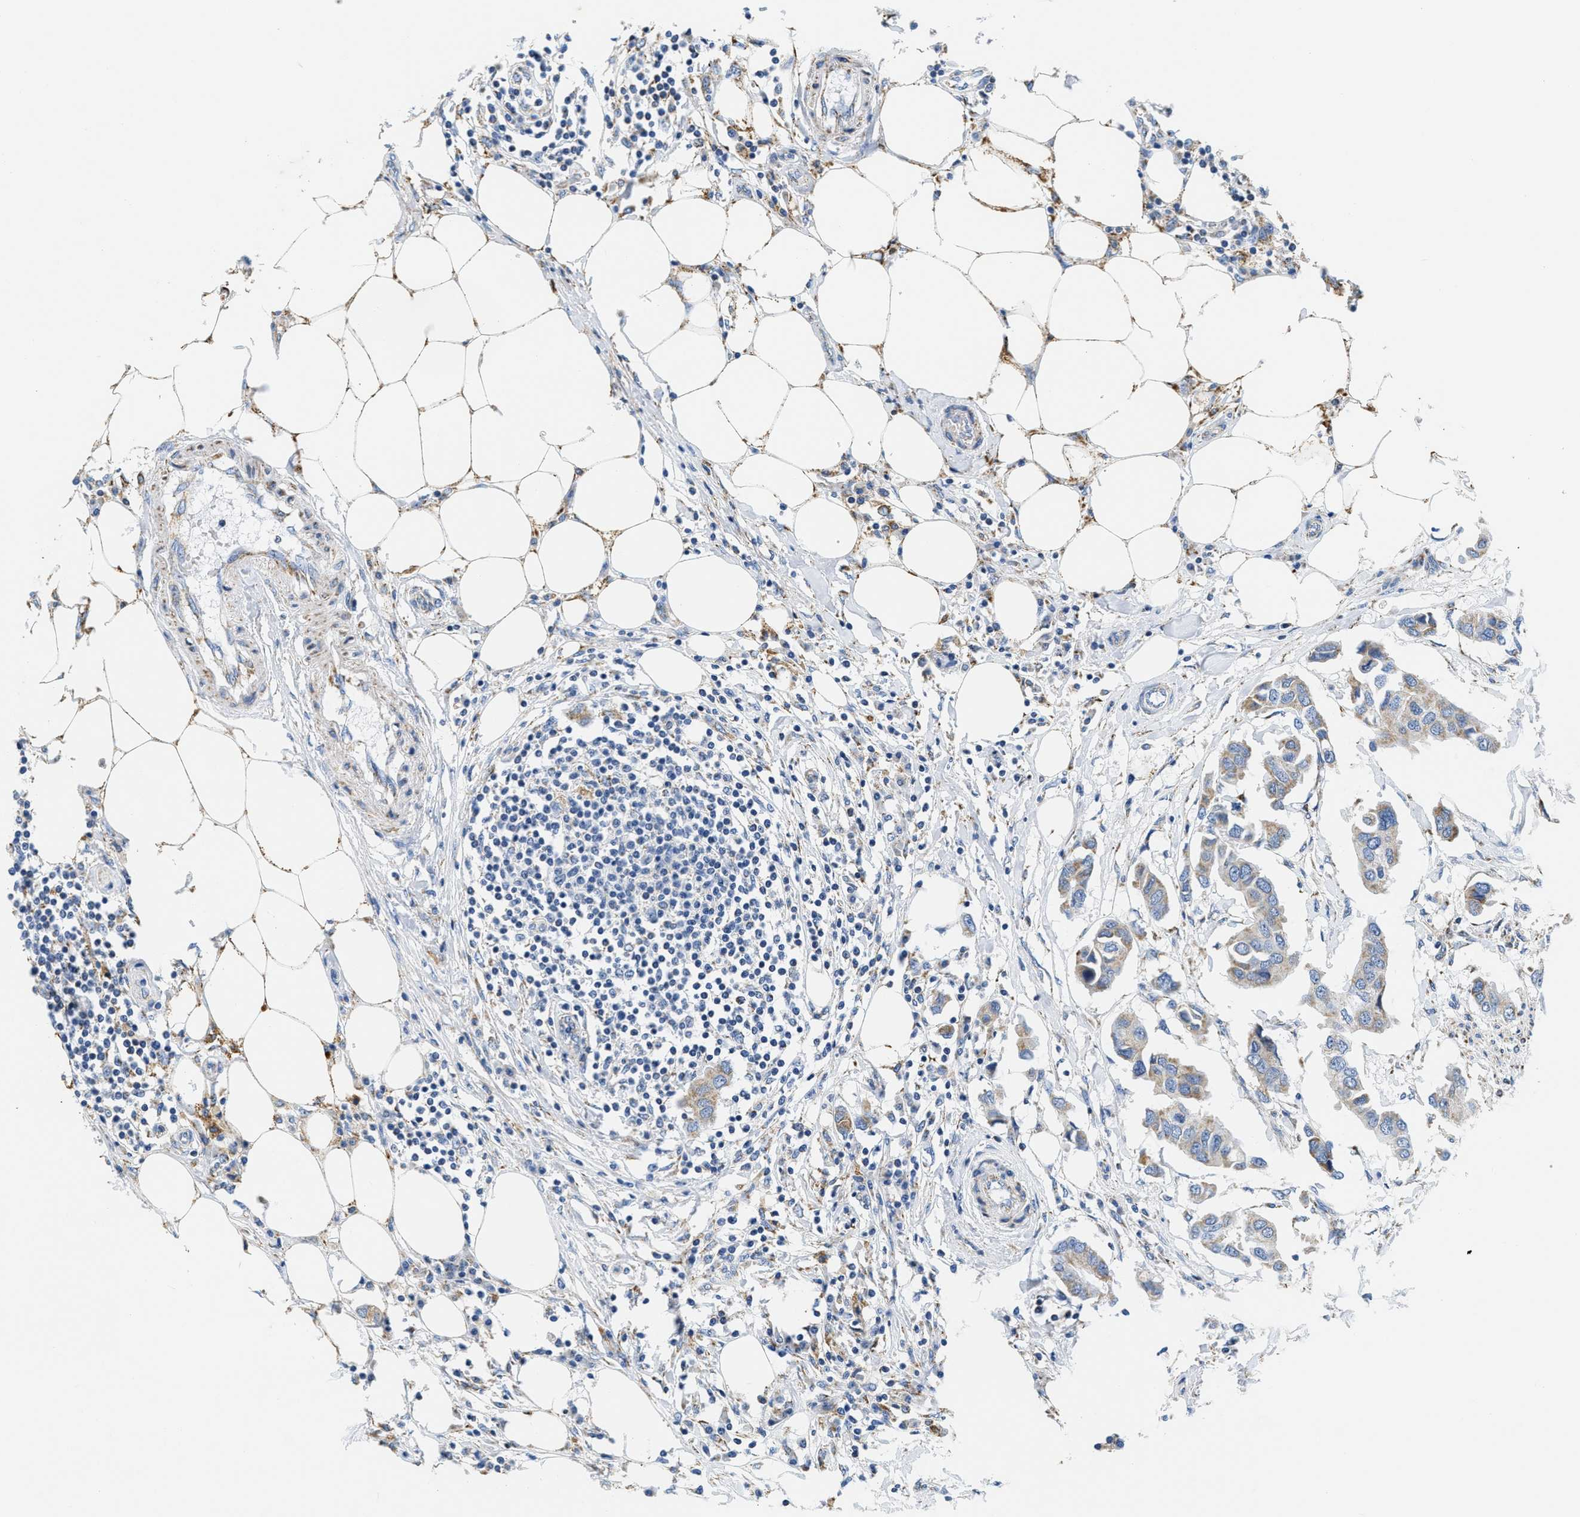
{"staining": {"intensity": "weak", "quantity": "25%-75%", "location": "cytoplasmic/membranous"}, "tissue": "breast cancer", "cell_type": "Tumor cells", "image_type": "cancer", "snomed": [{"axis": "morphology", "description": "Duct carcinoma"}, {"axis": "topography", "description": "Breast"}], "caption": "Breast cancer (intraductal carcinoma) tissue shows weak cytoplasmic/membranous expression in about 25%-75% of tumor cells", "gene": "KCNJ5", "patient": {"sex": "female", "age": 80}}